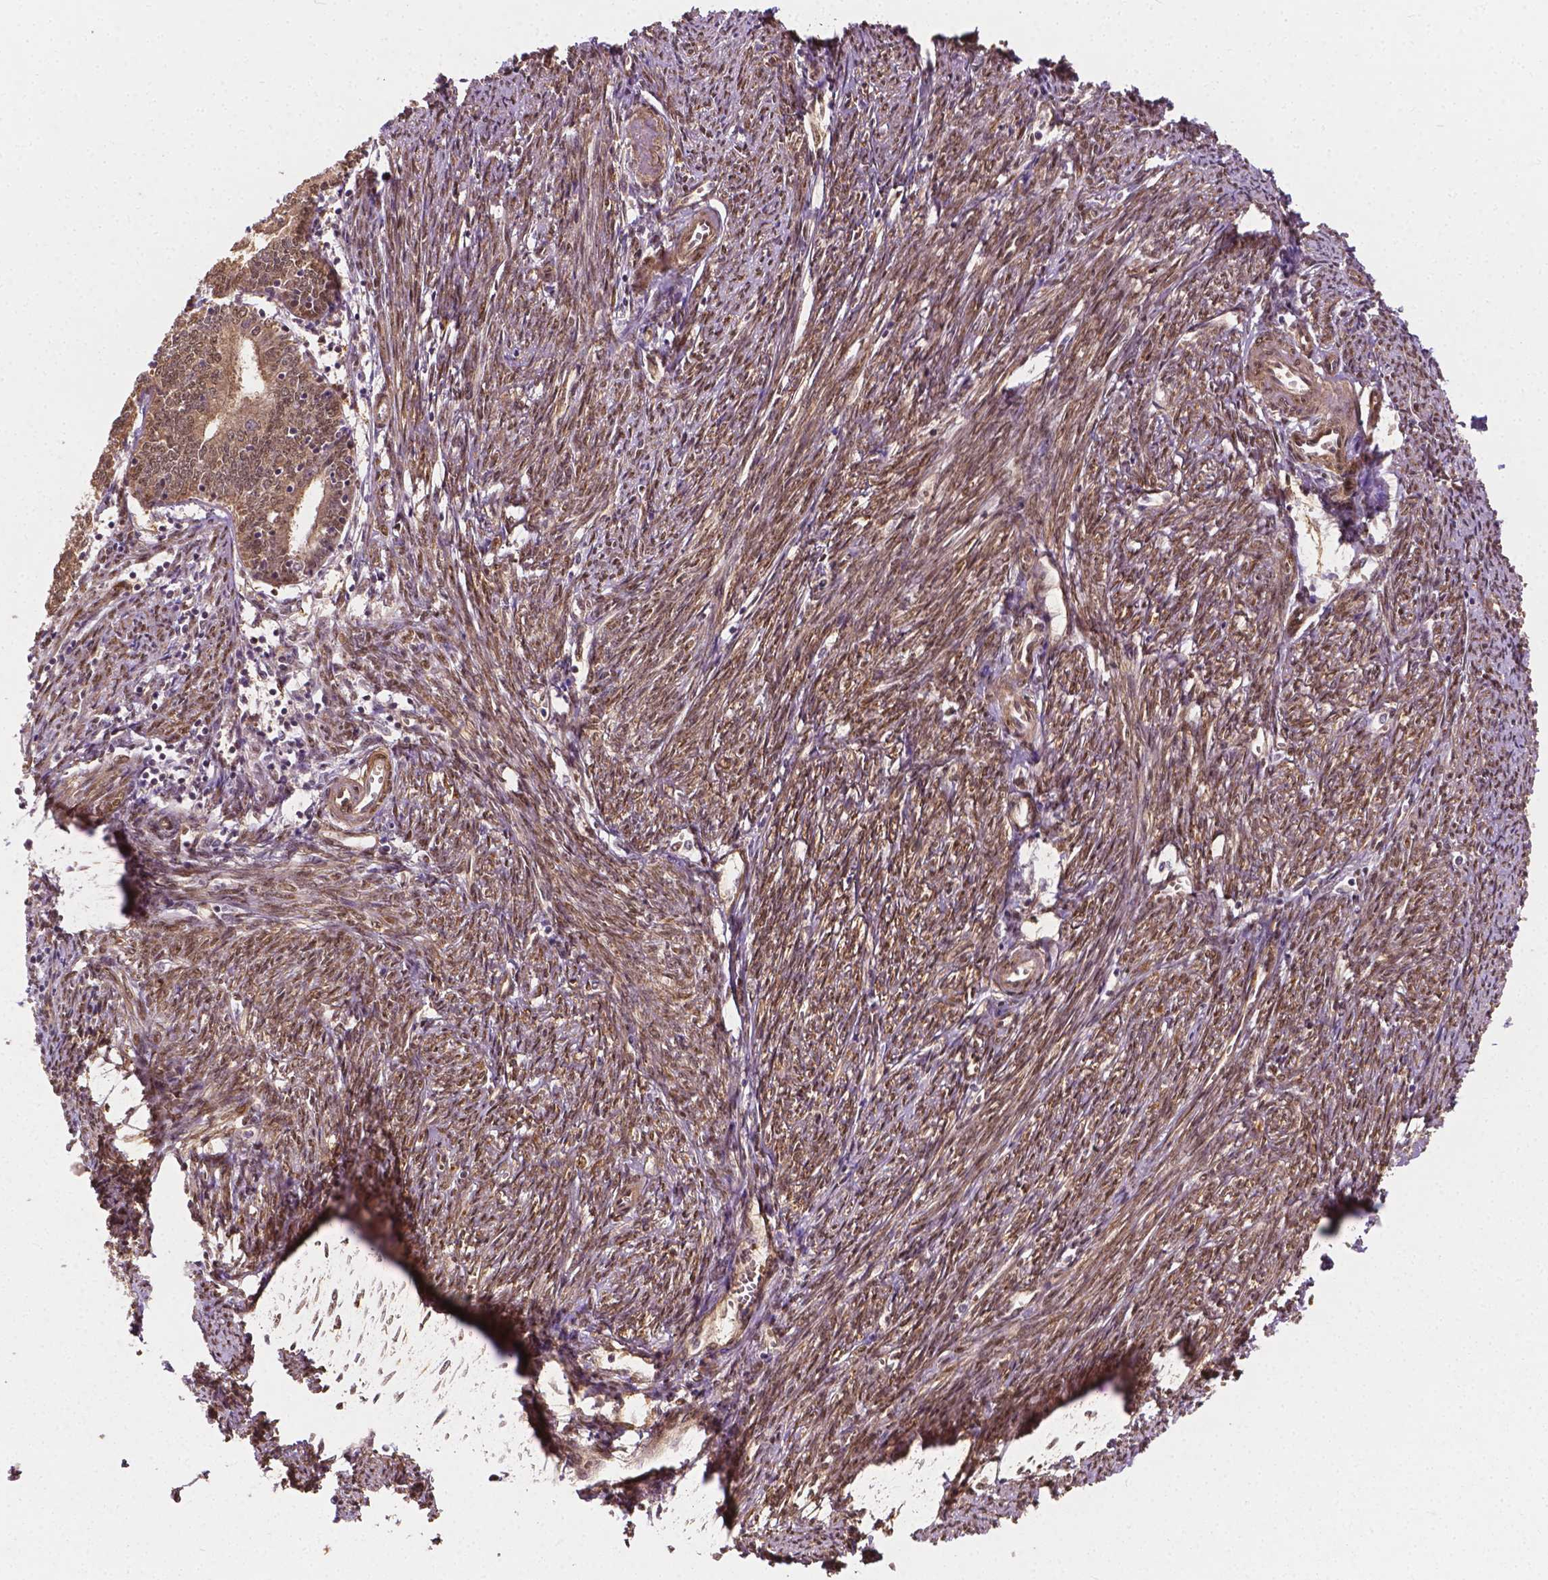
{"staining": {"intensity": "weak", "quantity": ">75%", "location": "cytoplasmic/membranous,nuclear"}, "tissue": "endometrial cancer", "cell_type": "Tumor cells", "image_type": "cancer", "snomed": [{"axis": "morphology", "description": "Adenocarcinoma, NOS"}, {"axis": "topography", "description": "Endometrium"}], "caption": "Weak cytoplasmic/membranous and nuclear positivity for a protein is seen in about >75% of tumor cells of endometrial cancer (adenocarcinoma) using immunohistochemistry (IHC).", "gene": "YAP1", "patient": {"sex": "female", "age": 61}}